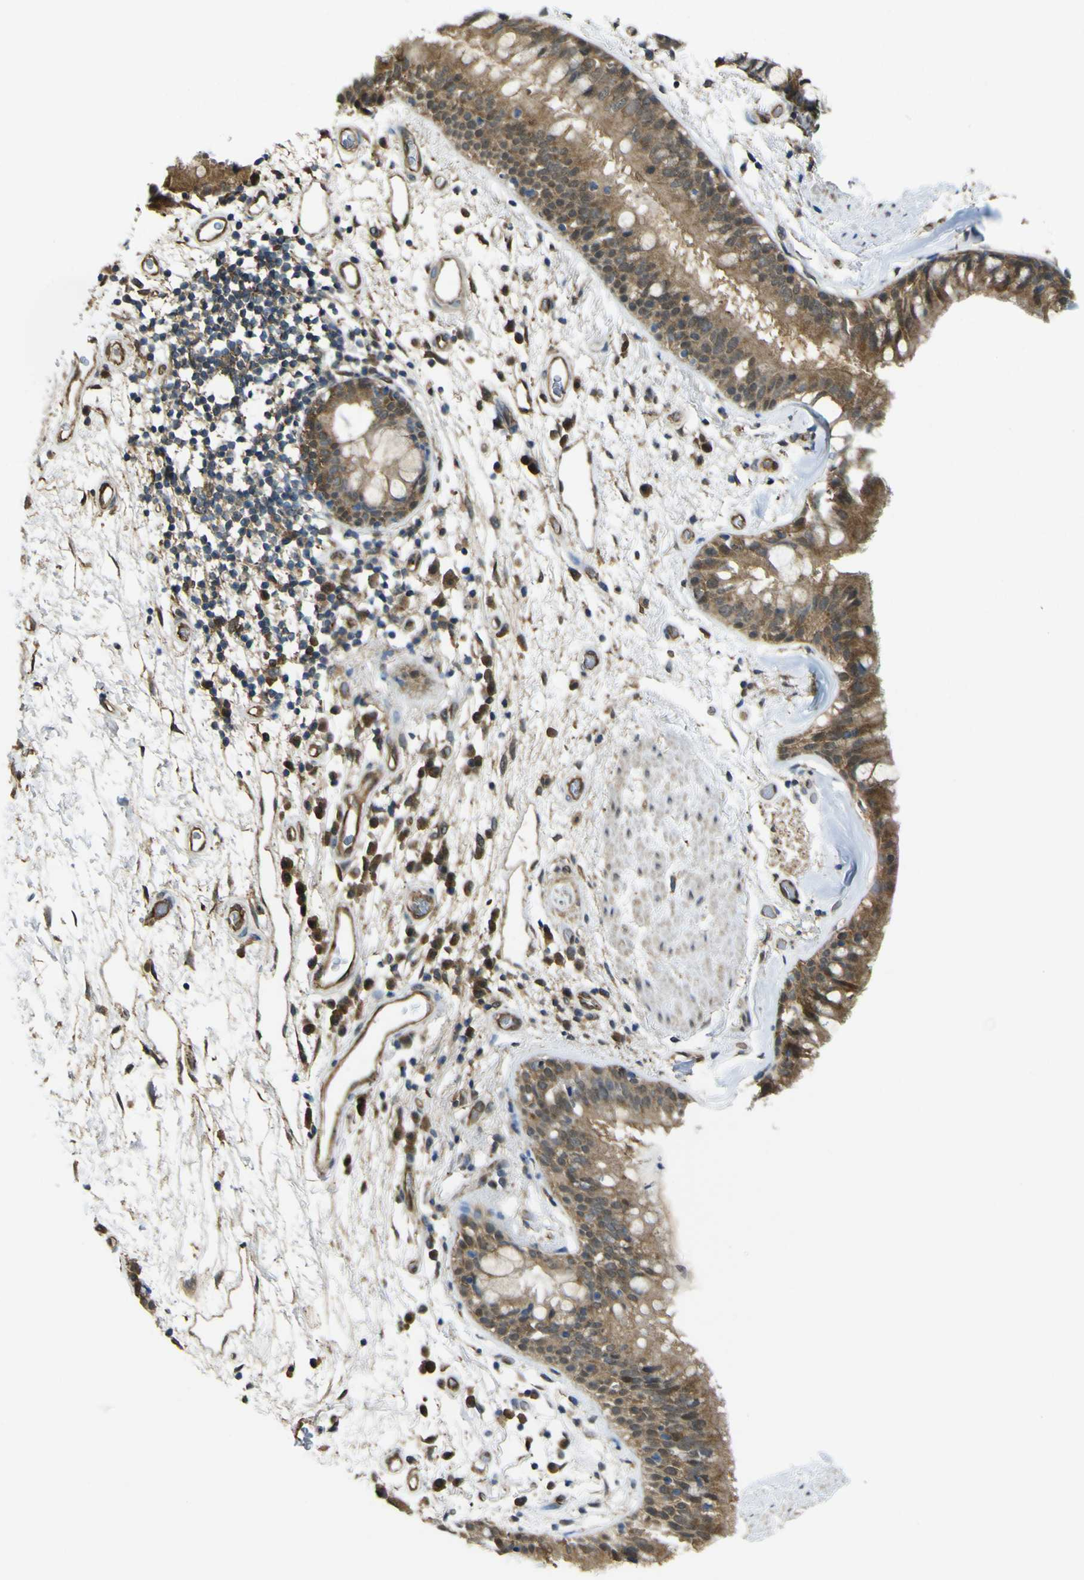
{"staining": {"intensity": "moderate", "quantity": ">75%", "location": "cytoplasmic/membranous"}, "tissue": "bronchus", "cell_type": "Respiratory epithelial cells", "image_type": "normal", "snomed": [{"axis": "morphology", "description": "Normal tissue, NOS"}, {"axis": "morphology", "description": "Adenocarcinoma, NOS"}, {"axis": "topography", "description": "Bronchus"}, {"axis": "topography", "description": "Lung"}], "caption": "About >75% of respiratory epithelial cells in normal bronchus show moderate cytoplasmic/membranous protein positivity as visualized by brown immunohistochemical staining.", "gene": "YWHAG", "patient": {"sex": "female", "age": 54}}